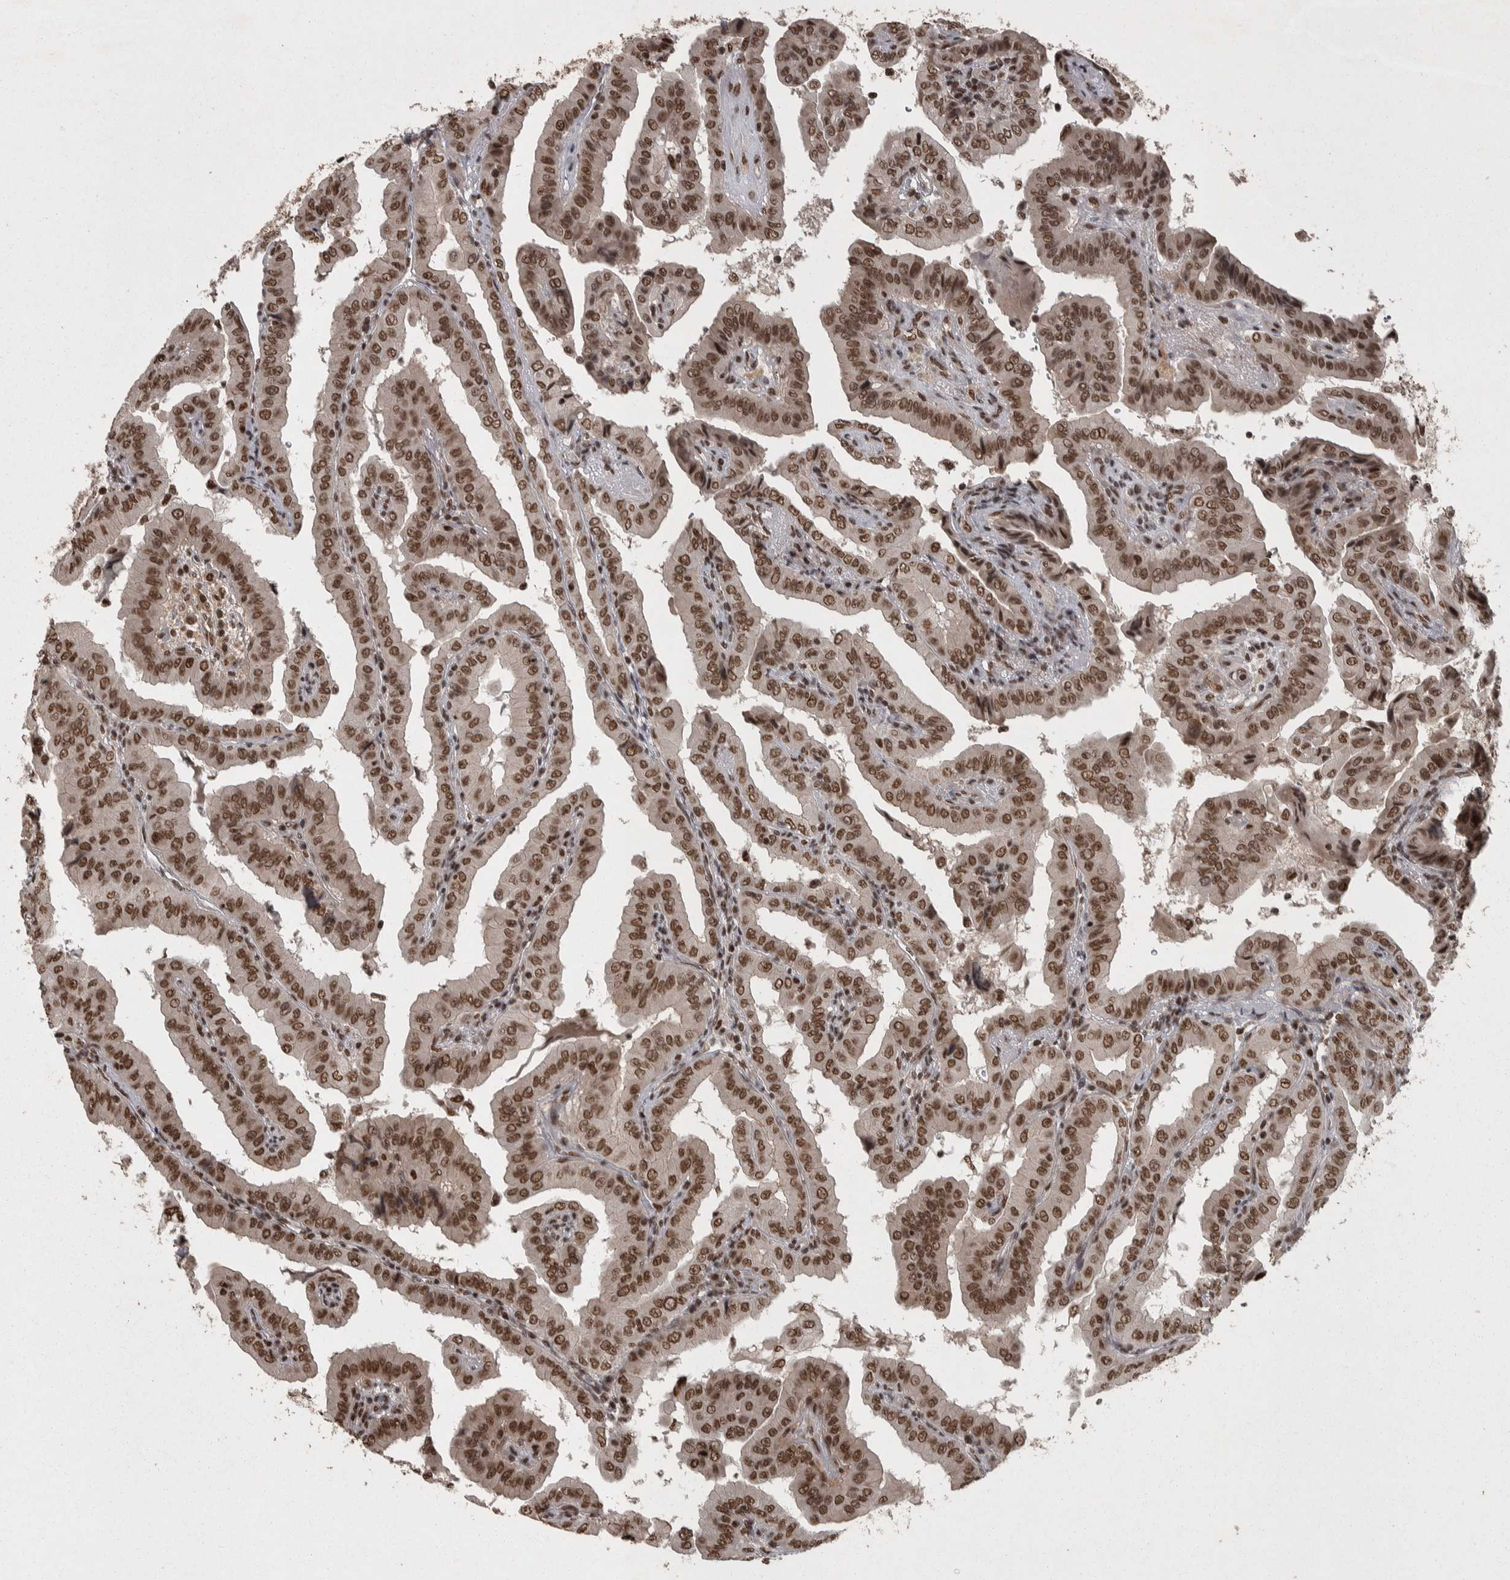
{"staining": {"intensity": "moderate", "quantity": ">75%", "location": "nuclear"}, "tissue": "thyroid cancer", "cell_type": "Tumor cells", "image_type": "cancer", "snomed": [{"axis": "morphology", "description": "Papillary adenocarcinoma, NOS"}, {"axis": "topography", "description": "Thyroid gland"}], "caption": "The micrograph reveals staining of thyroid papillary adenocarcinoma, revealing moderate nuclear protein positivity (brown color) within tumor cells.", "gene": "ZFHX4", "patient": {"sex": "male", "age": 33}}